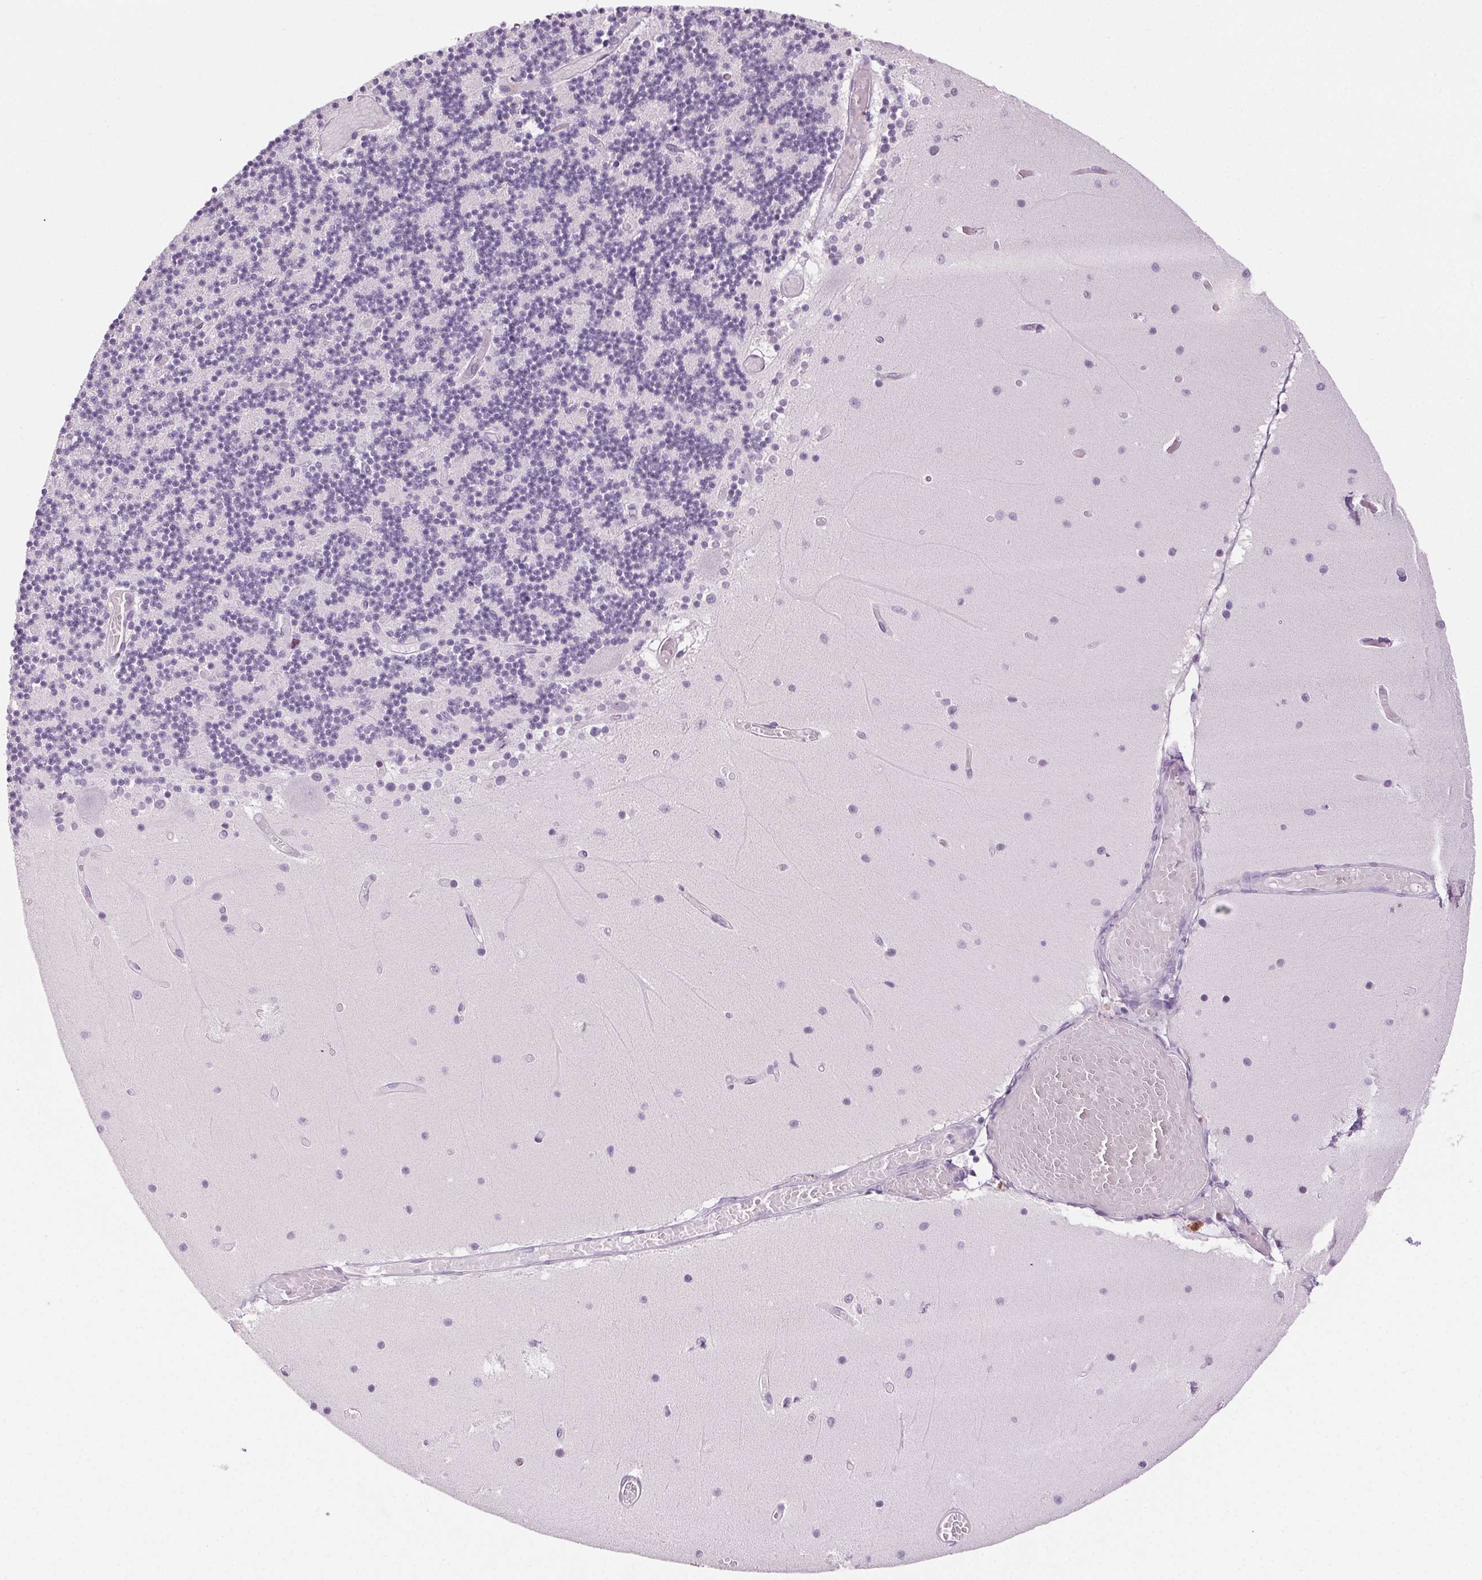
{"staining": {"intensity": "negative", "quantity": "none", "location": "none"}, "tissue": "cerebellum", "cell_type": "Cells in granular layer", "image_type": "normal", "snomed": [{"axis": "morphology", "description": "Normal tissue, NOS"}, {"axis": "topography", "description": "Cerebellum"}], "caption": "Immunohistochemistry image of unremarkable cerebellum stained for a protein (brown), which exhibits no expression in cells in granular layer.", "gene": "MPO", "patient": {"sex": "female", "age": 28}}